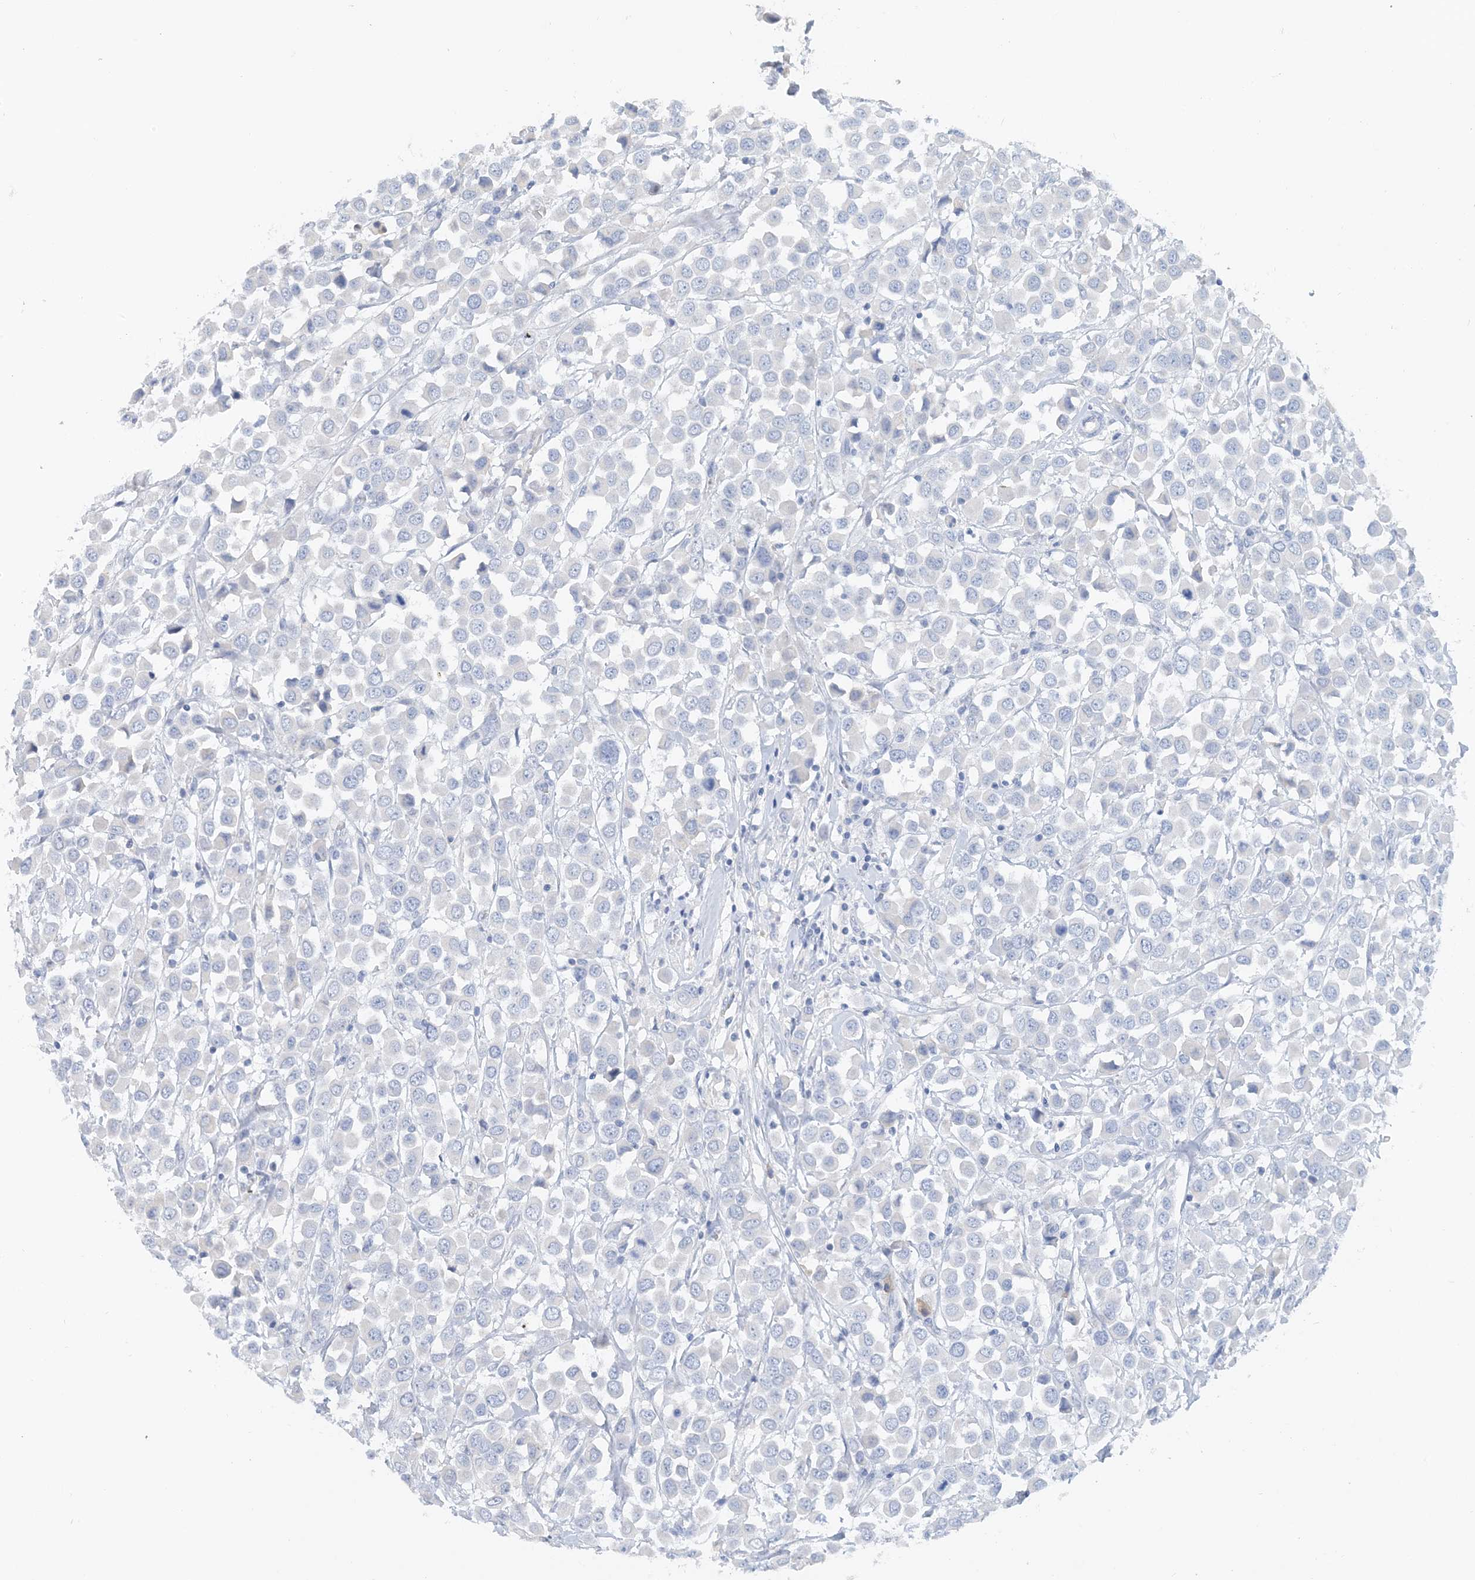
{"staining": {"intensity": "negative", "quantity": "none", "location": "none"}, "tissue": "breast cancer", "cell_type": "Tumor cells", "image_type": "cancer", "snomed": [{"axis": "morphology", "description": "Duct carcinoma"}, {"axis": "topography", "description": "Breast"}], "caption": "Breast cancer was stained to show a protein in brown. There is no significant staining in tumor cells. (Brightfield microscopy of DAB immunohistochemistry (IHC) at high magnification).", "gene": "CTRL", "patient": {"sex": "female", "age": 61}}